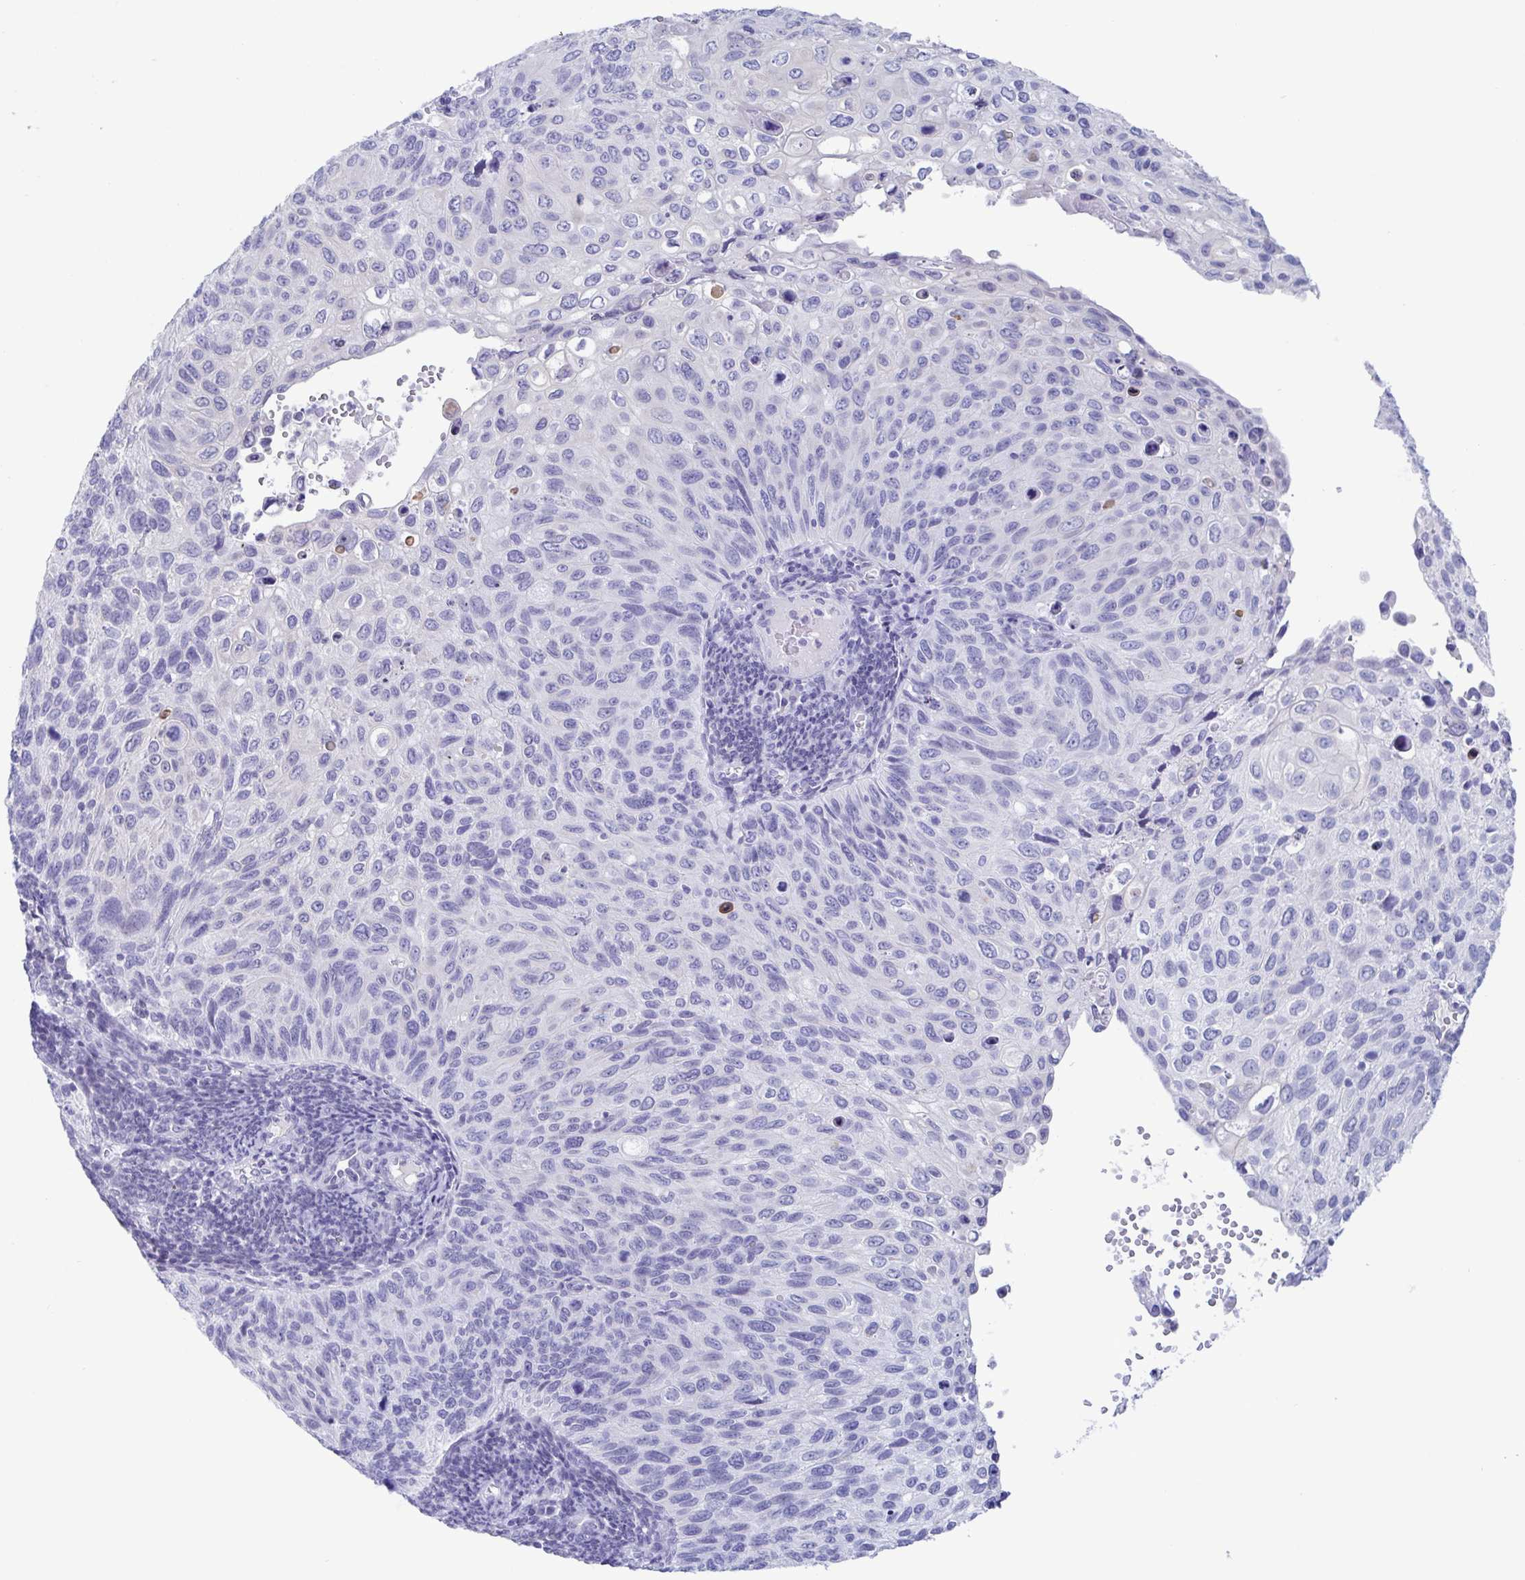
{"staining": {"intensity": "negative", "quantity": "none", "location": "none"}, "tissue": "cervical cancer", "cell_type": "Tumor cells", "image_type": "cancer", "snomed": [{"axis": "morphology", "description": "Squamous cell carcinoma, NOS"}, {"axis": "topography", "description": "Cervix"}], "caption": "There is no significant staining in tumor cells of cervical squamous cell carcinoma.", "gene": "CDX4", "patient": {"sex": "female", "age": 70}}